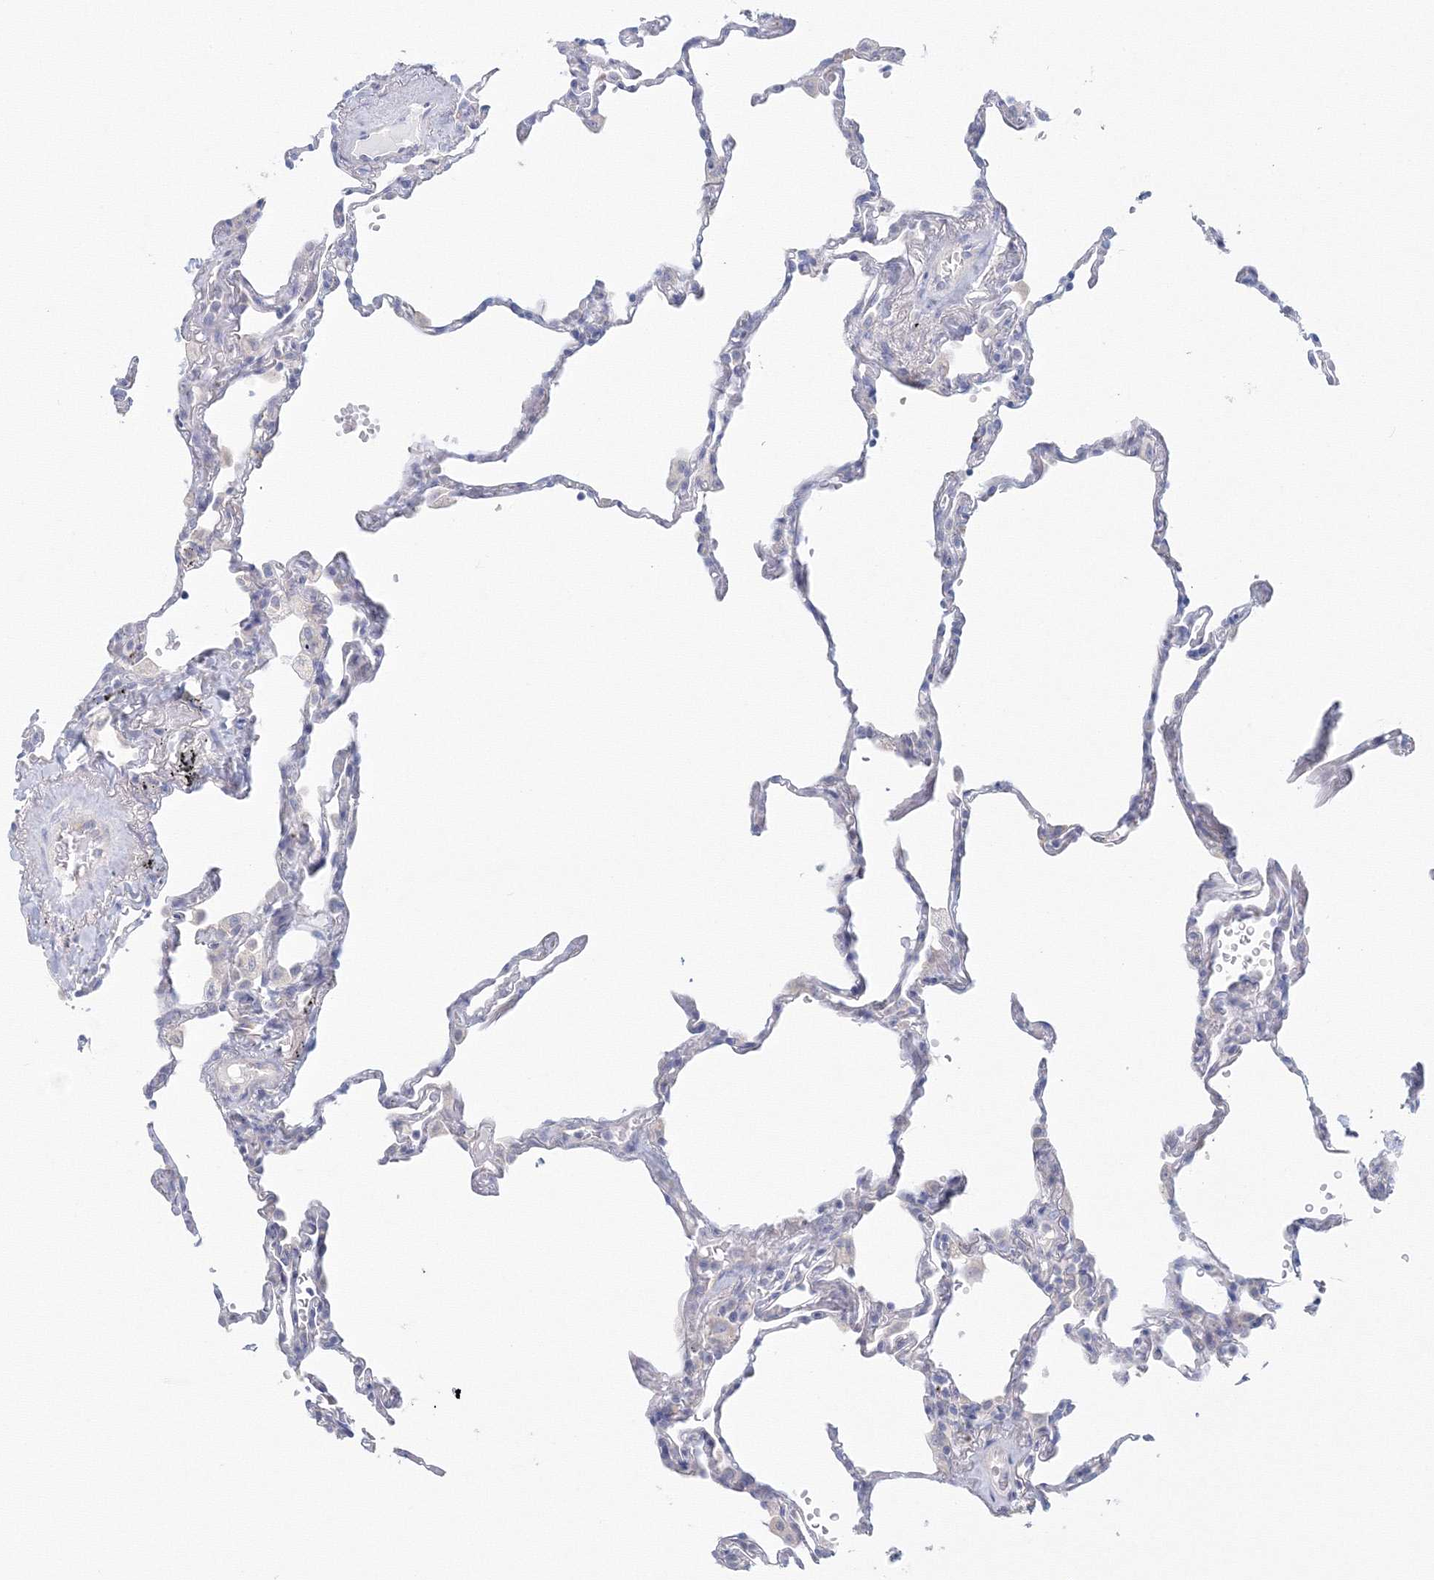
{"staining": {"intensity": "negative", "quantity": "none", "location": "none"}, "tissue": "lung", "cell_type": "Alveolar cells", "image_type": "normal", "snomed": [{"axis": "morphology", "description": "Normal tissue, NOS"}, {"axis": "topography", "description": "Lung"}], "caption": "DAB immunohistochemical staining of normal lung displays no significant expression in alveolar cells.", "gene": "VSIG1", "patient": {"sex": "male", "age": 59}}